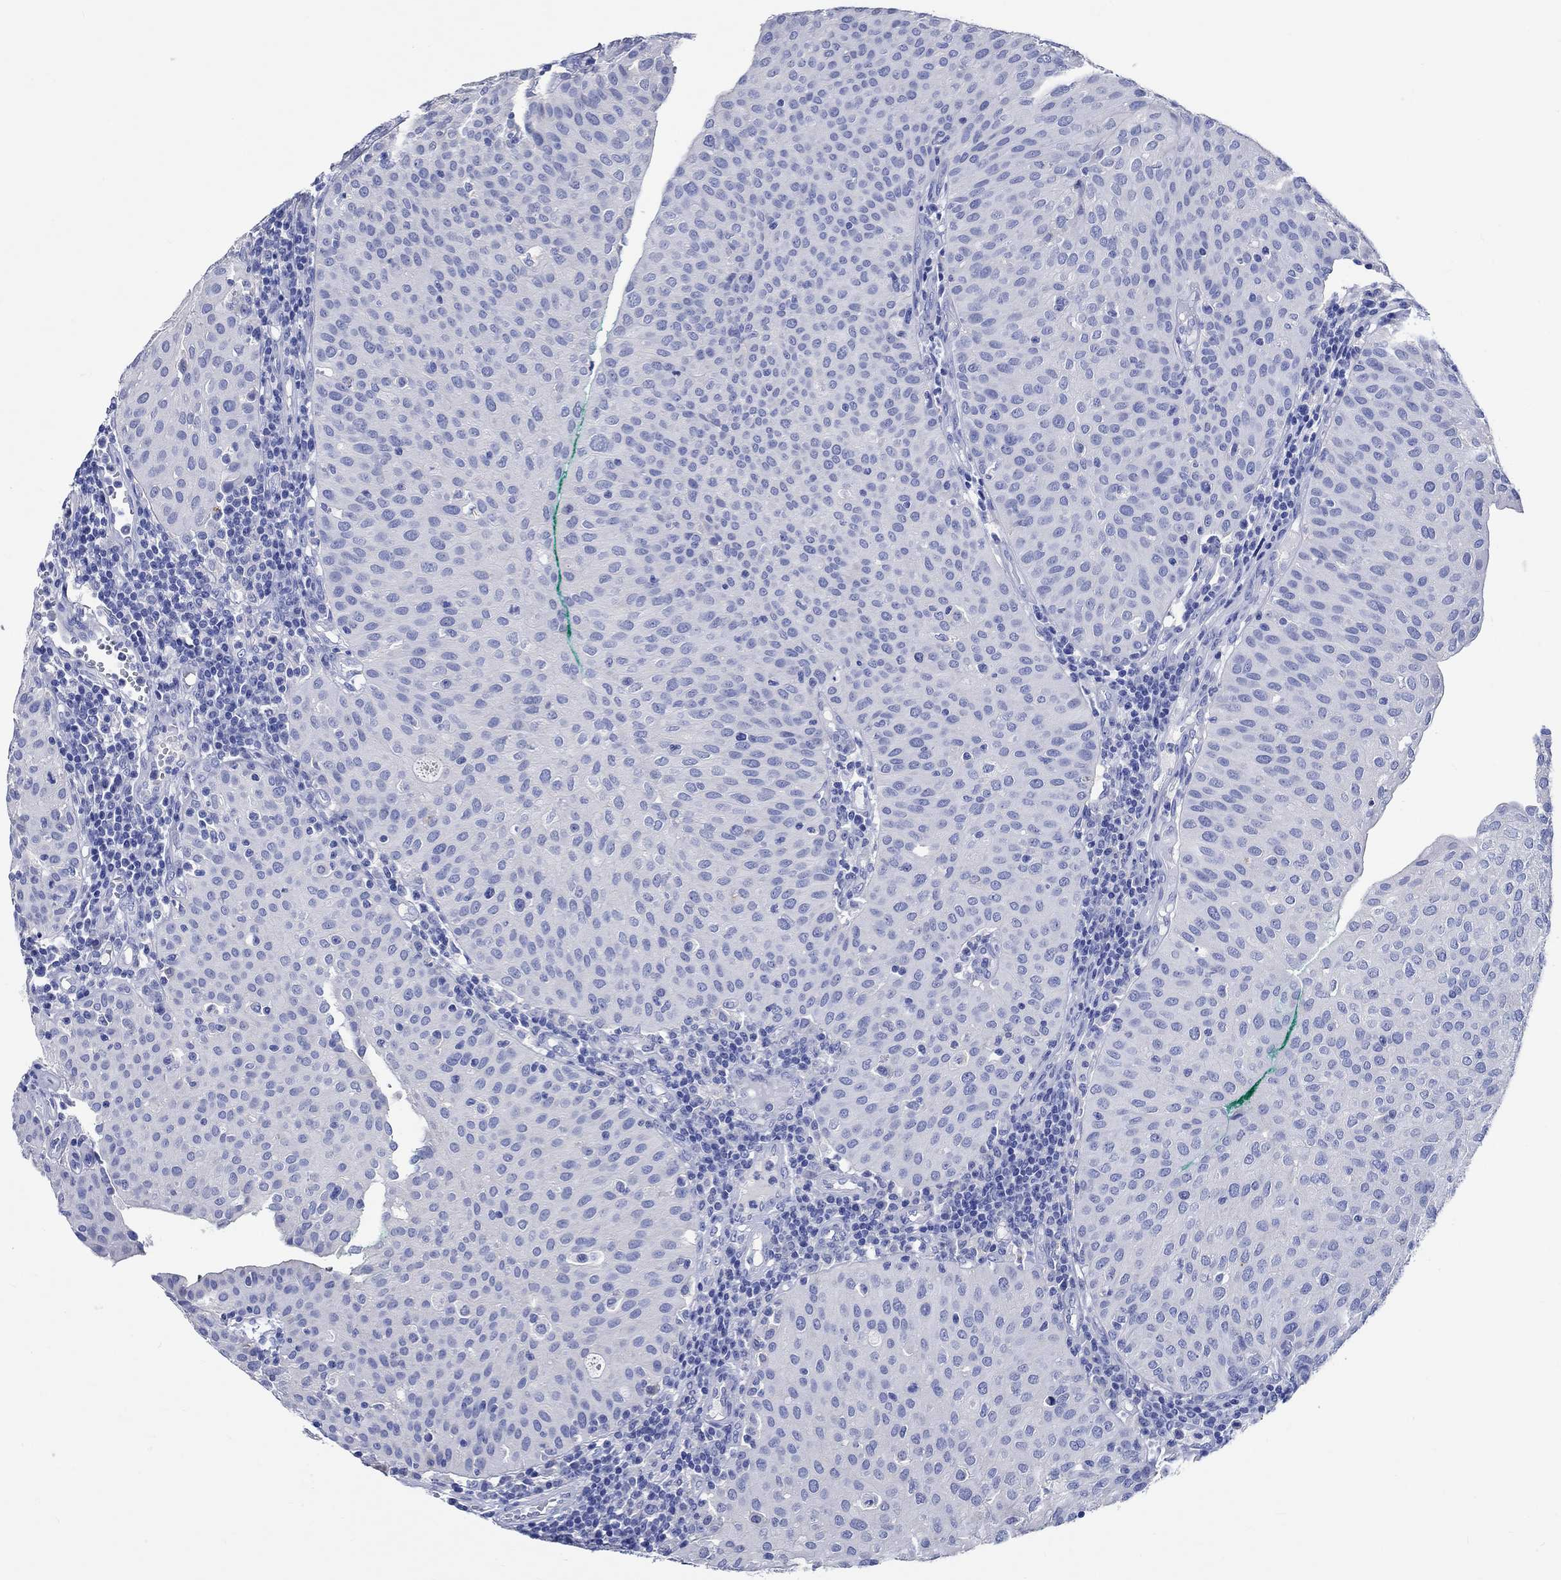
{"staining": {"intensity": "negative", "quantity": "none", "location": "none"}, "tissue": "urothelial cancer", "cell_type": "Tumor cells", "image_type": "cancer", "snomed": [{"axis": "morphology", "description": "Urothelial carcinoma, Low grade"}, {"axis": "topography", "description": "Urinary bladder"}], "caption": "Histopathology image shows no protein positivity in tumor cells of urothelial cancer tissue. (Stains: DAB IHC with hematoxylin counter stain, Microscopy: brightfield microscopy at high magnification).", "gene": "SHISA4", "patient": {"sex": "male", "age": 54}}